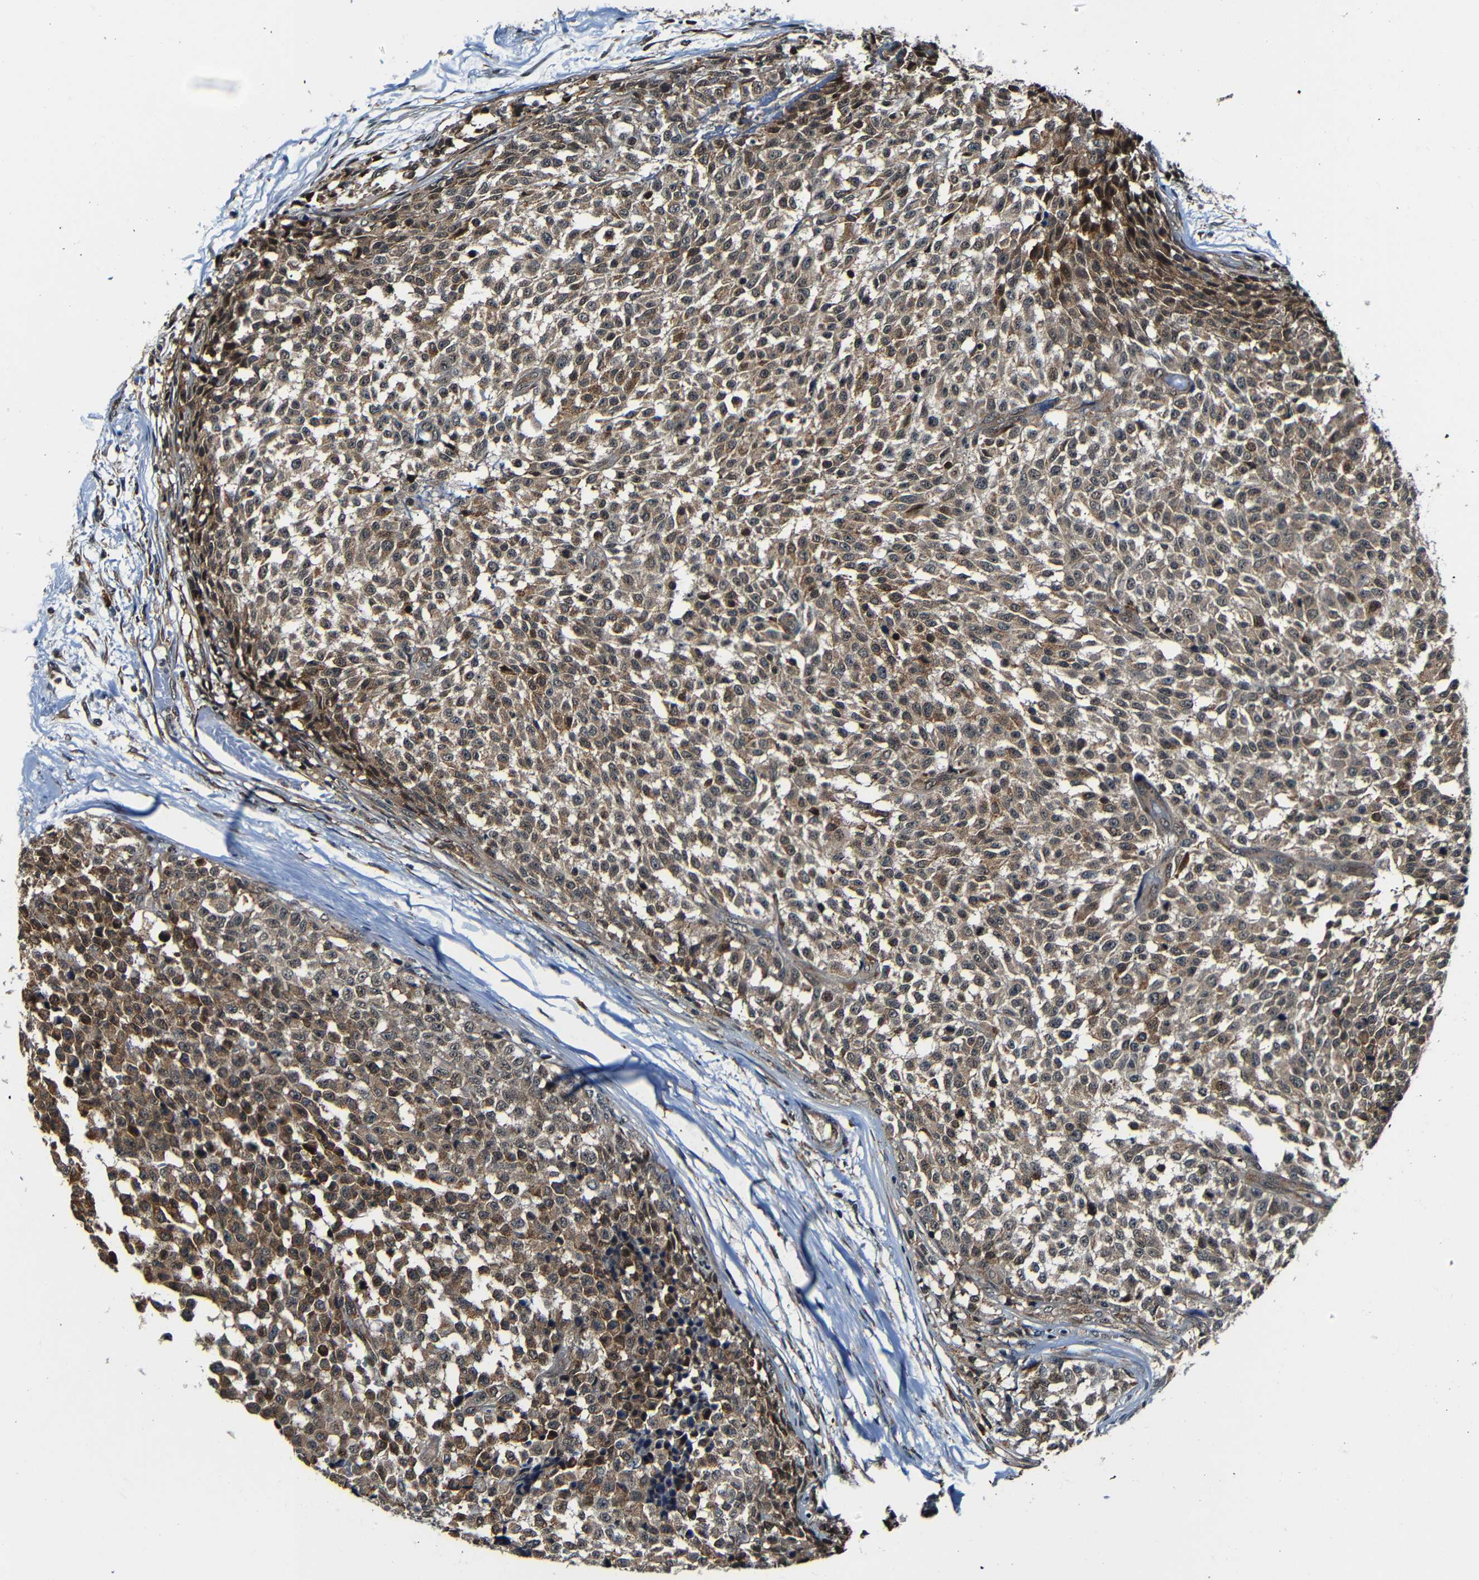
{"staining": {"intensity": "moderate", "quantity": ">75%", "location": "cytoplasmic/membranous,nuclear"}, "tissue": "testis cancer", "cell_type": "Tumor cells", "image_type": "cancer", "snomed": [{"axis": "morphology", "description": "Seminoma, NOS"}, {"axis": "topography", "description": "Testis"}], "caption": "Moderate cytoplasmic/membranous and nuclear positivity for a protein is identified in approximately >75% of tumor cells of seminoma (testis) using immunohistochemistry.", "gene": "NCBP3", "patient": {"sex": "male", "age": 59}}